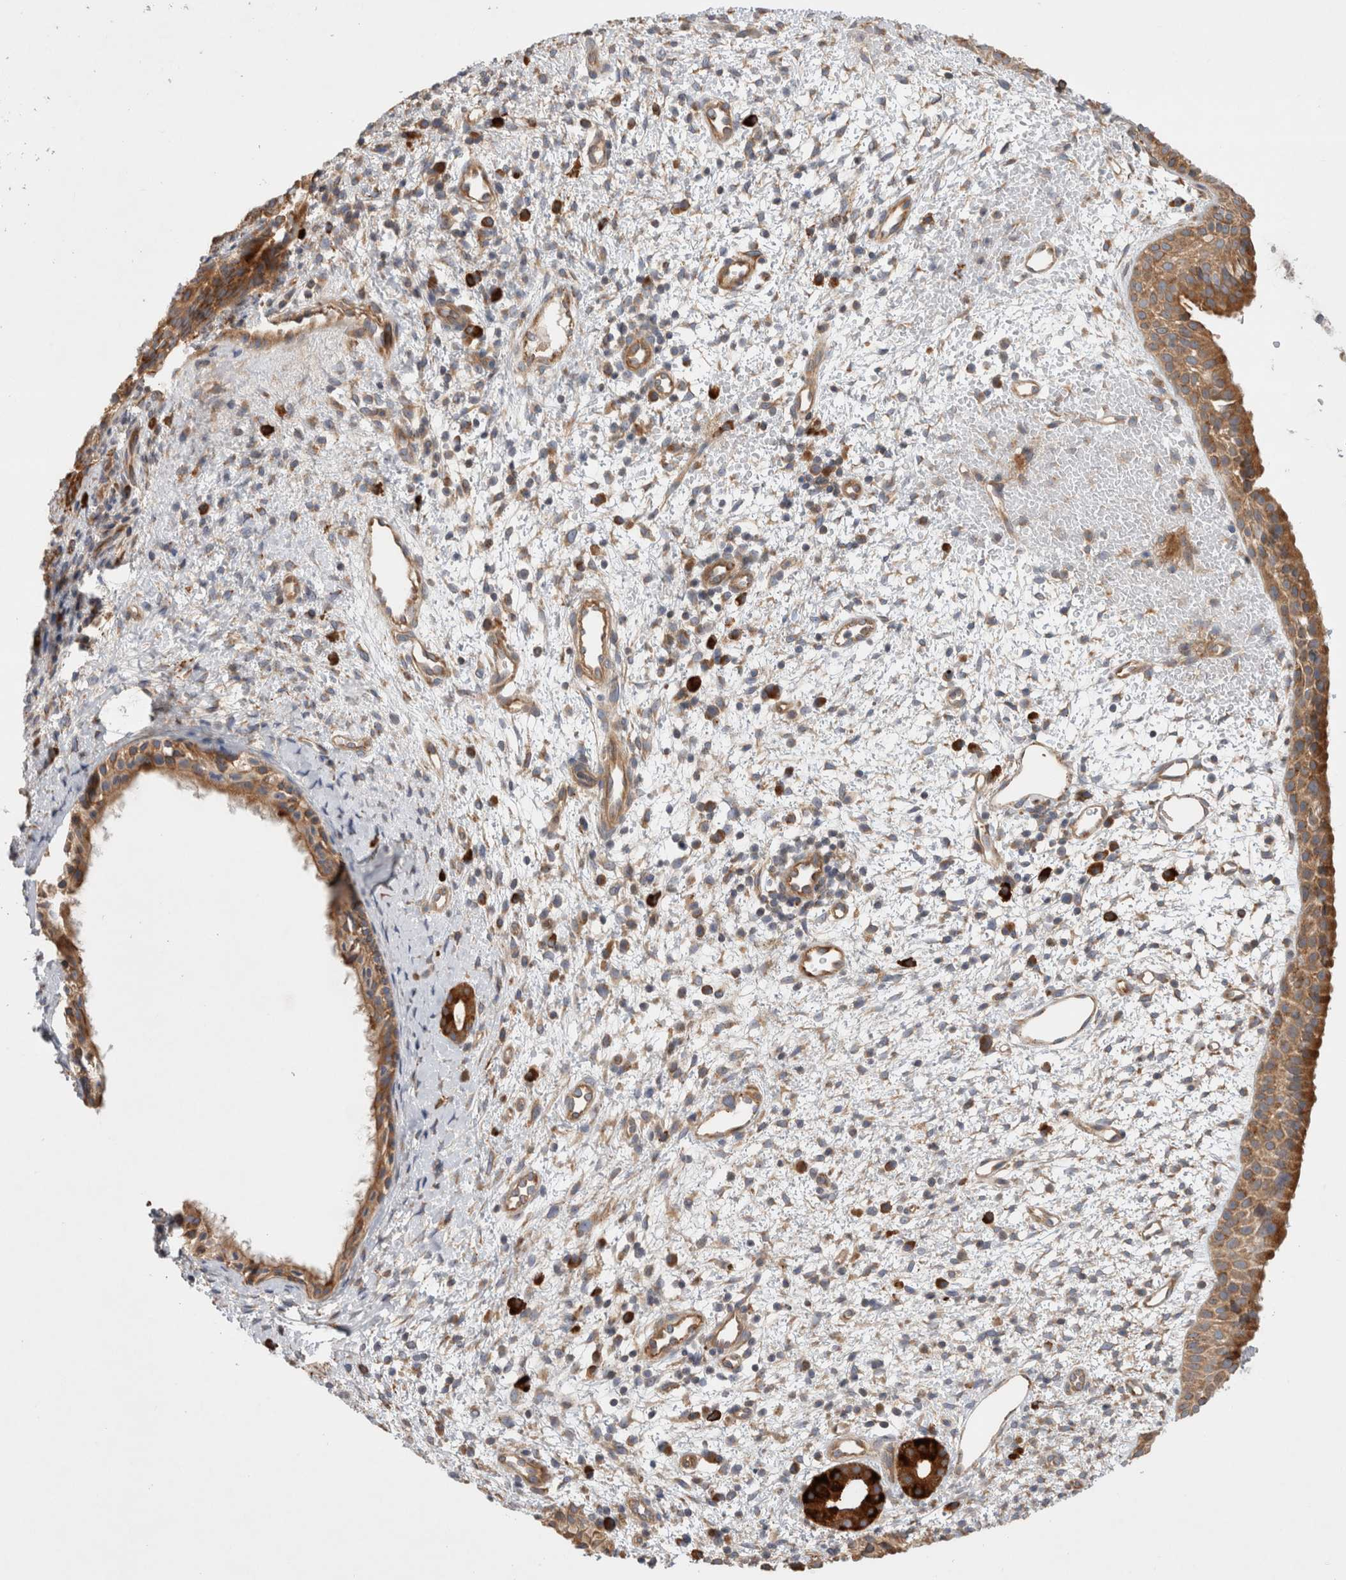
{"staining": {"intensity": "moderate", "quantity": ">75%", "location": "cytoplasmic/membranous"}, "tissue": "nasopharynx", "cell_type": "Respiratory epithelial cells", "image_type": "normal", "snomed": [{"axis": "morphology", "description": "Normal tissue, NOS"}, {"axis": "topography", "description": "Nasopharynx"}], "caption": "An image showing moderate cytoplasmic/membranous positivity in about >75% of respiratory epithelial cells in benign nasopharynx, as visualized by brown immunohistochemical staining.", "gene": "PDCD10", "patient": {"sex": "male", "age": 22}}